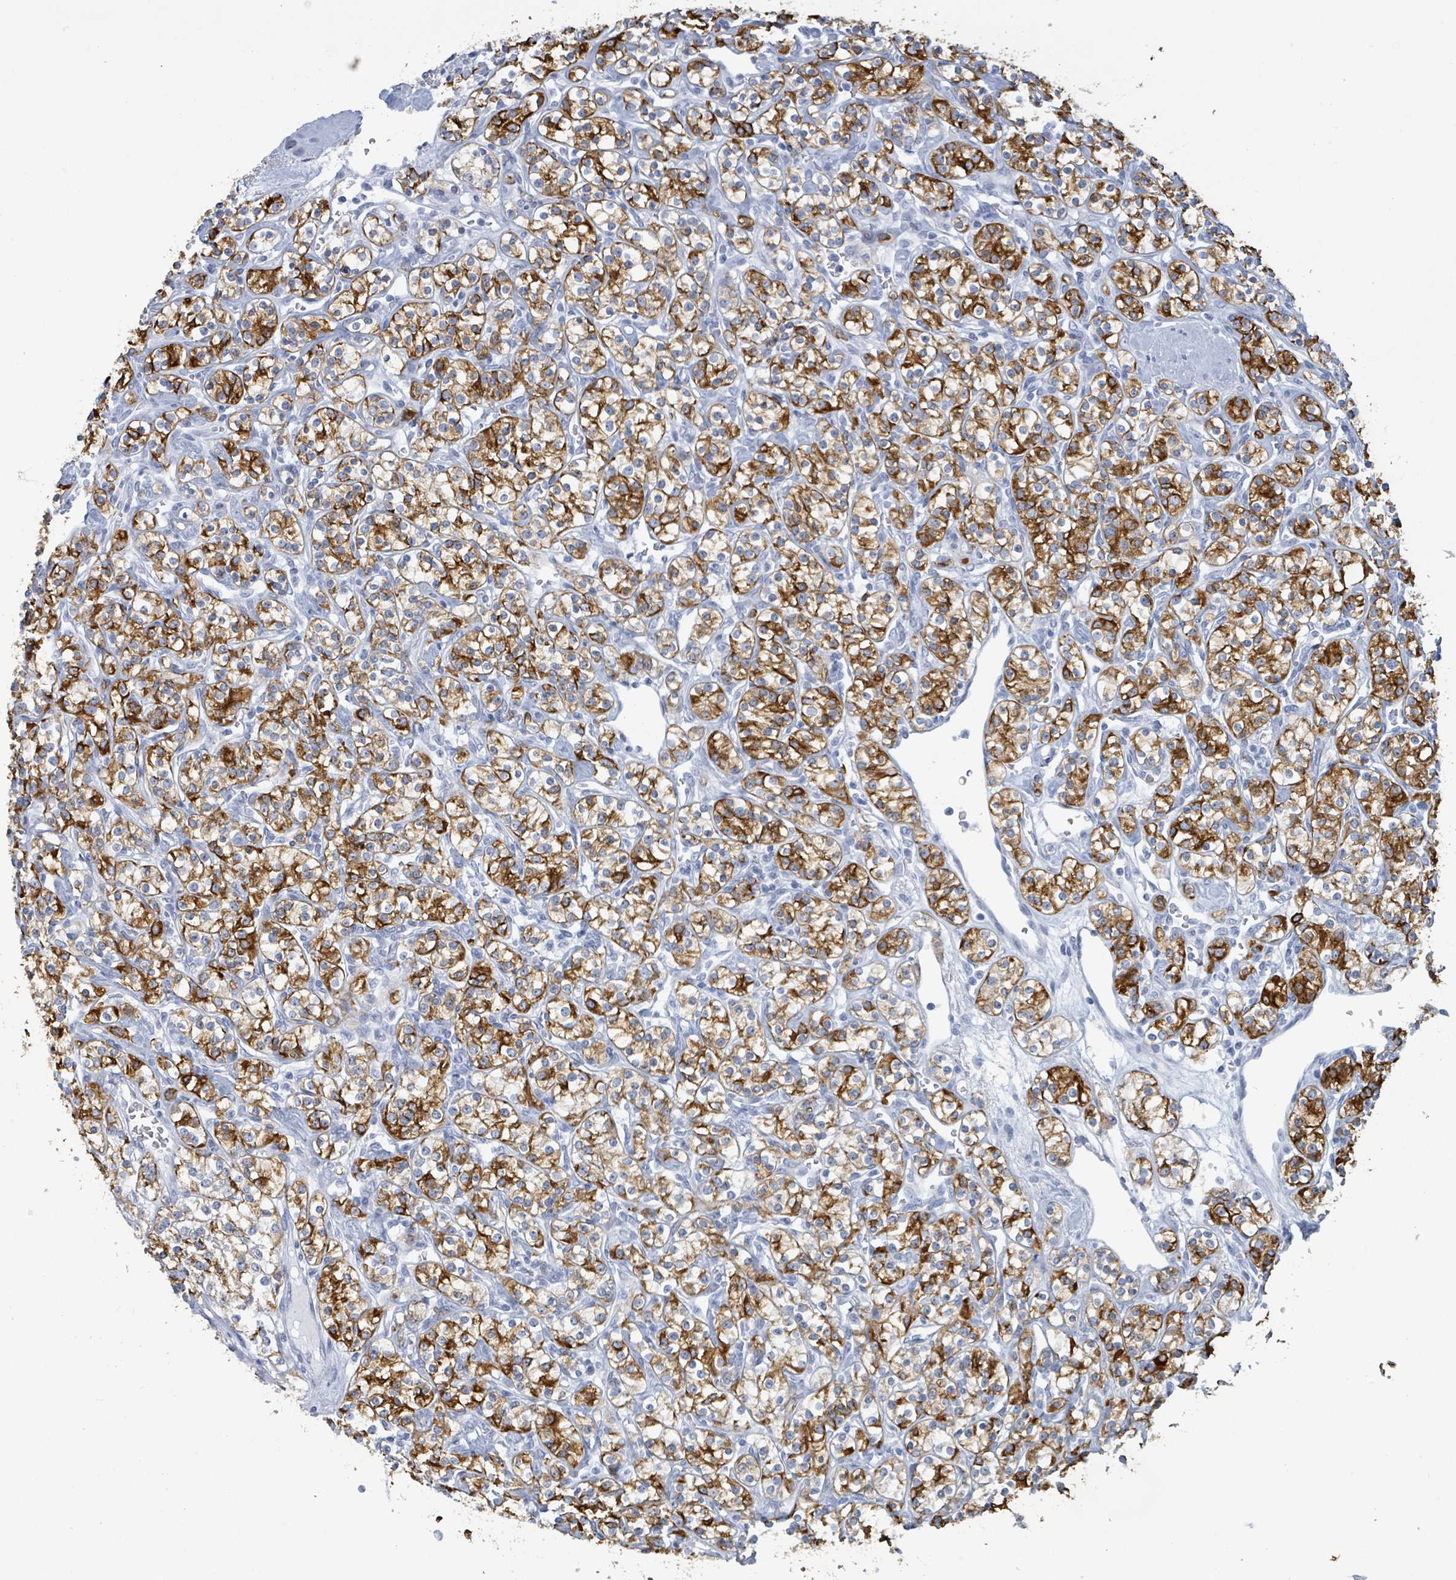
{"staining": {"intensity": "strong", "quantity": ">75%", "location": "cytoplasmic/membranous"}, "tissue": "renal cancer", "cell_type": "Tumor cells", "image_type": "cancer", "snomed": [{"axis": "morphology", "description": "Adenocarcinoma, NOS"}, {"axis": "topography", "description": "Kidney"}], "caption": "Human renal cancer stained with a brown dye demonstrates strong cytoplasmic/membranous positive expression in approximately >75% of tumor cells.", "gene": "KRT8", "patient": {"sex": "male", "age": 77}}